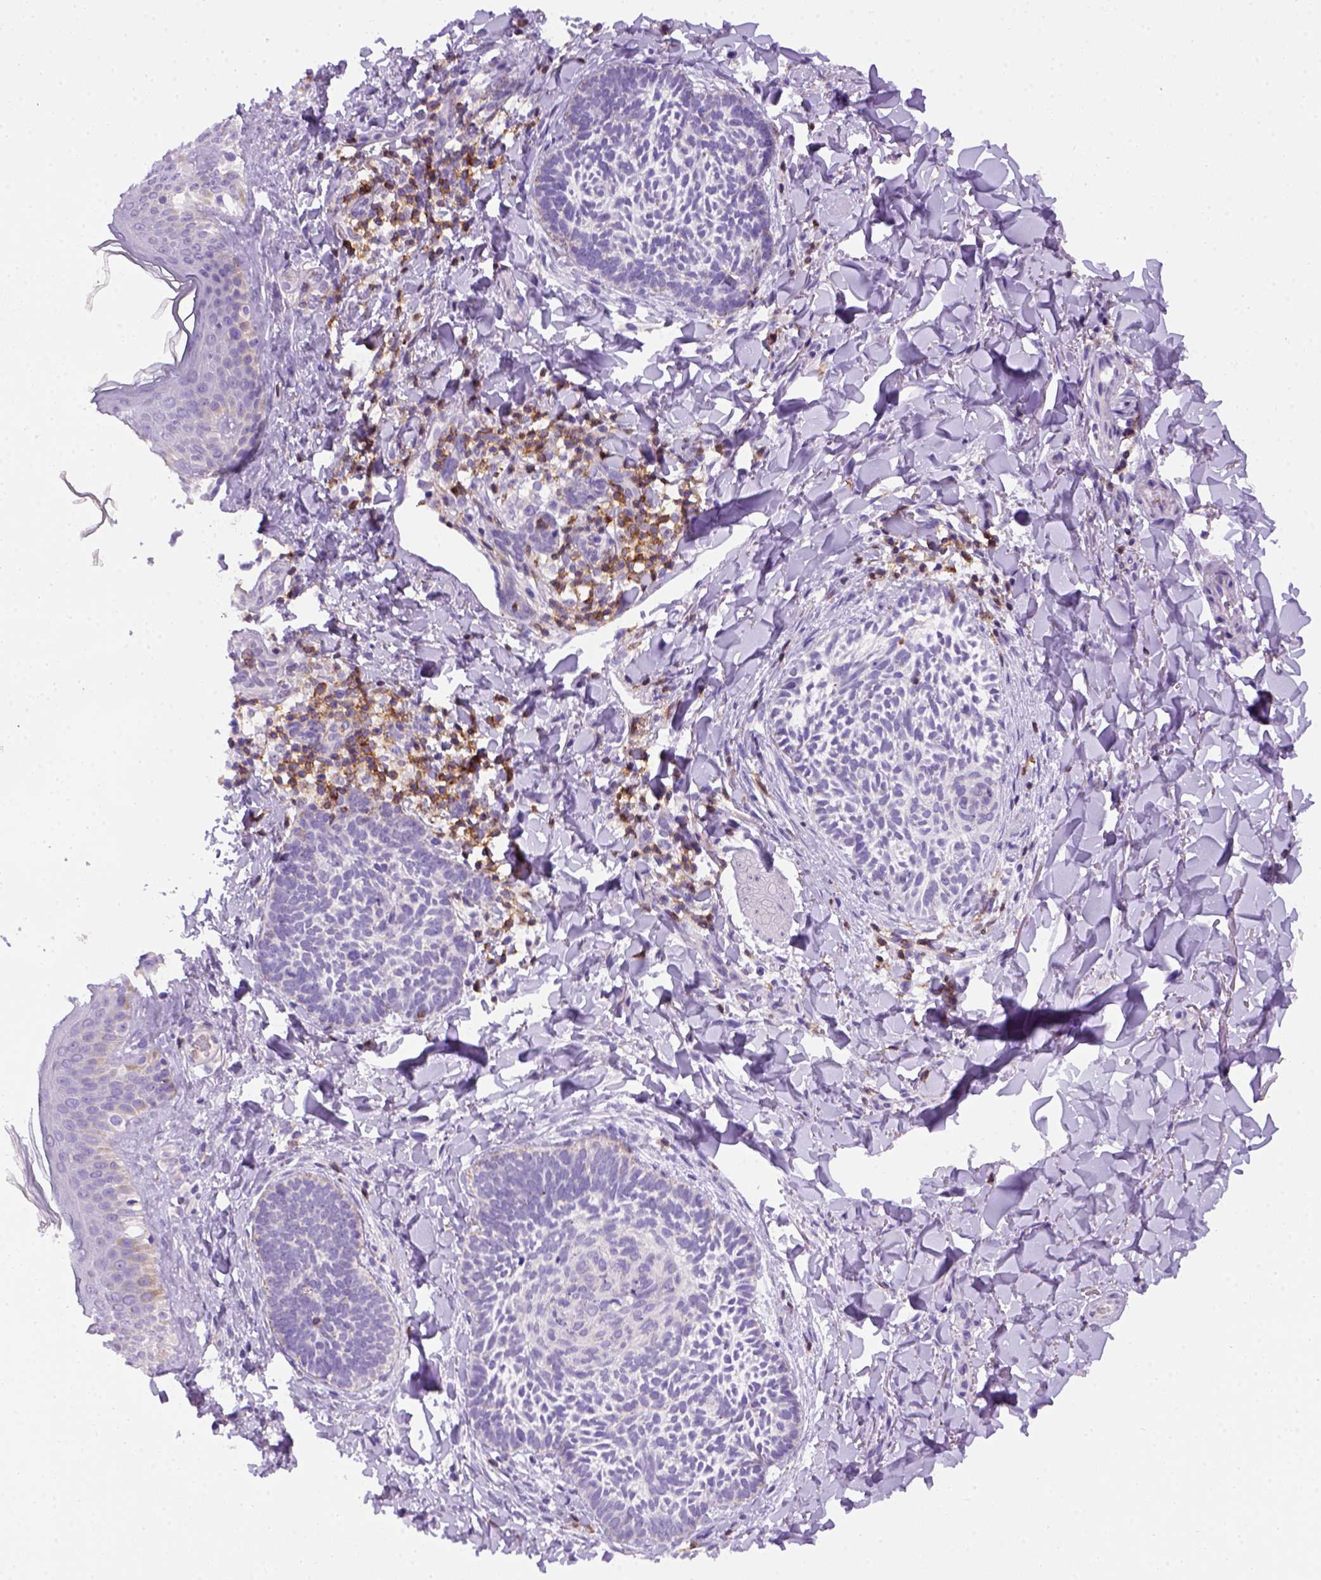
{"staining": {"intensity": "negative", "quantity": "none", "location": "none"}, "tissue": "skin cancer", "cell_type": "Tumor cells", "image_type": "cancer", "snomed": [{"axis": "morphology", "description": "Normal tissue, NOS"}, {"axis": "morphology", "description": "Basal cell carcinoma"}, {"axis": "topography", "description": "Skin"}], "caption": "A photomicrograph of basal cell carcinoma (skin) stained for a protein shows no brown staining in tumor cells.", "gene": "CD3E", "patient": {"sex": "male", "age": 46}}